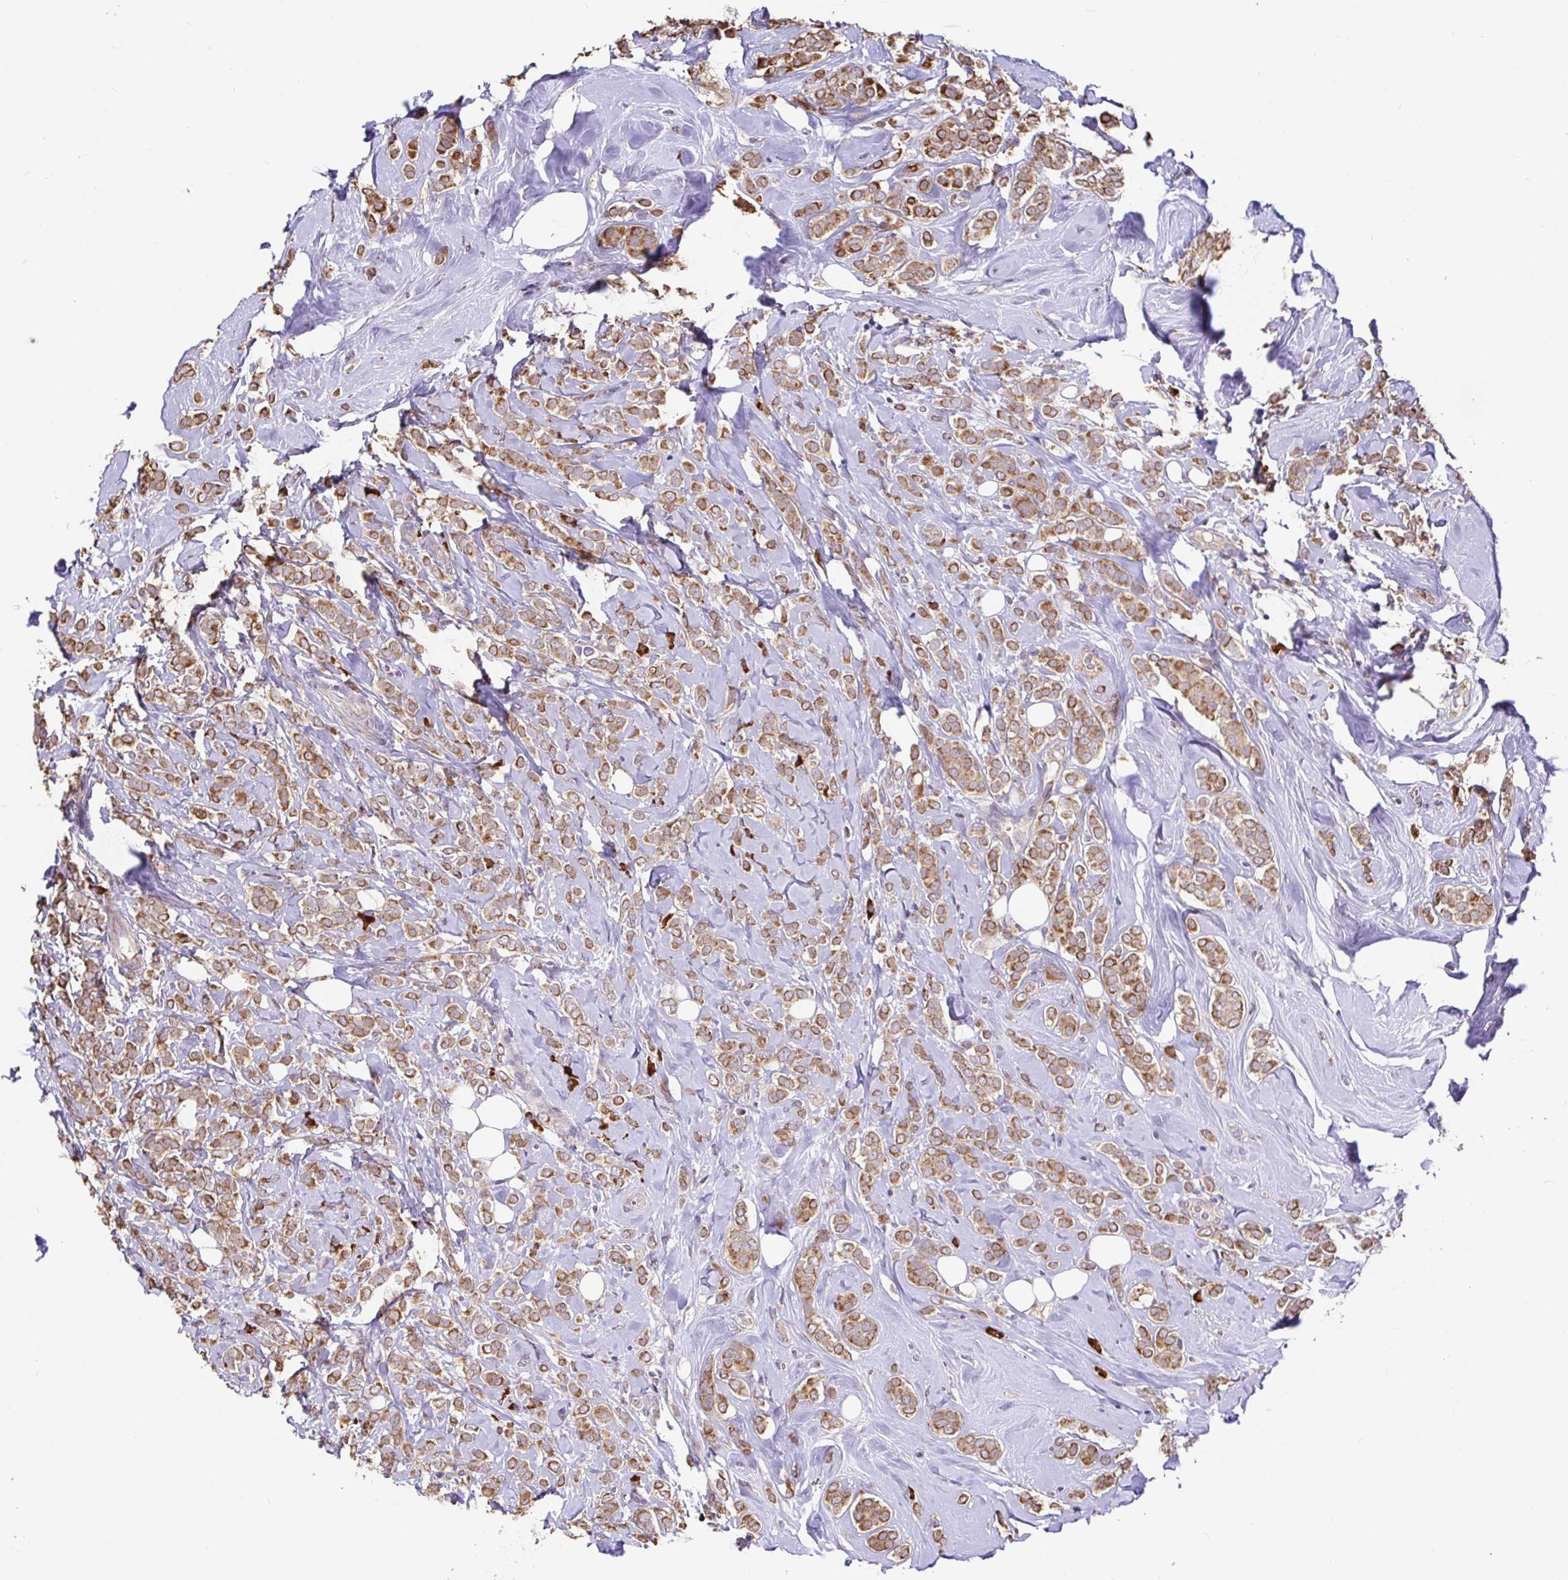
{"staining": {"intensity": "moderate", "quantity": ">75%", "location": "cytoplasmic/membranous"}, "tissue": "breast cancer", "cell_type": "Tumor cells", "image_type": "cancer", "snomed": [{"axis": "morphology", "description": "Lobular carcinoma"}, {"axis": "topography", "description": "Breast"}], "caption": "Immunohistochemical staining of human breast lobular carcinoma demonstrates medium levels of moderate cytoplasmic/membranous expression in approximately >75% of tumor cells.", "gene": "ELP1", "patient": {"sex": "female", "age": 49}}